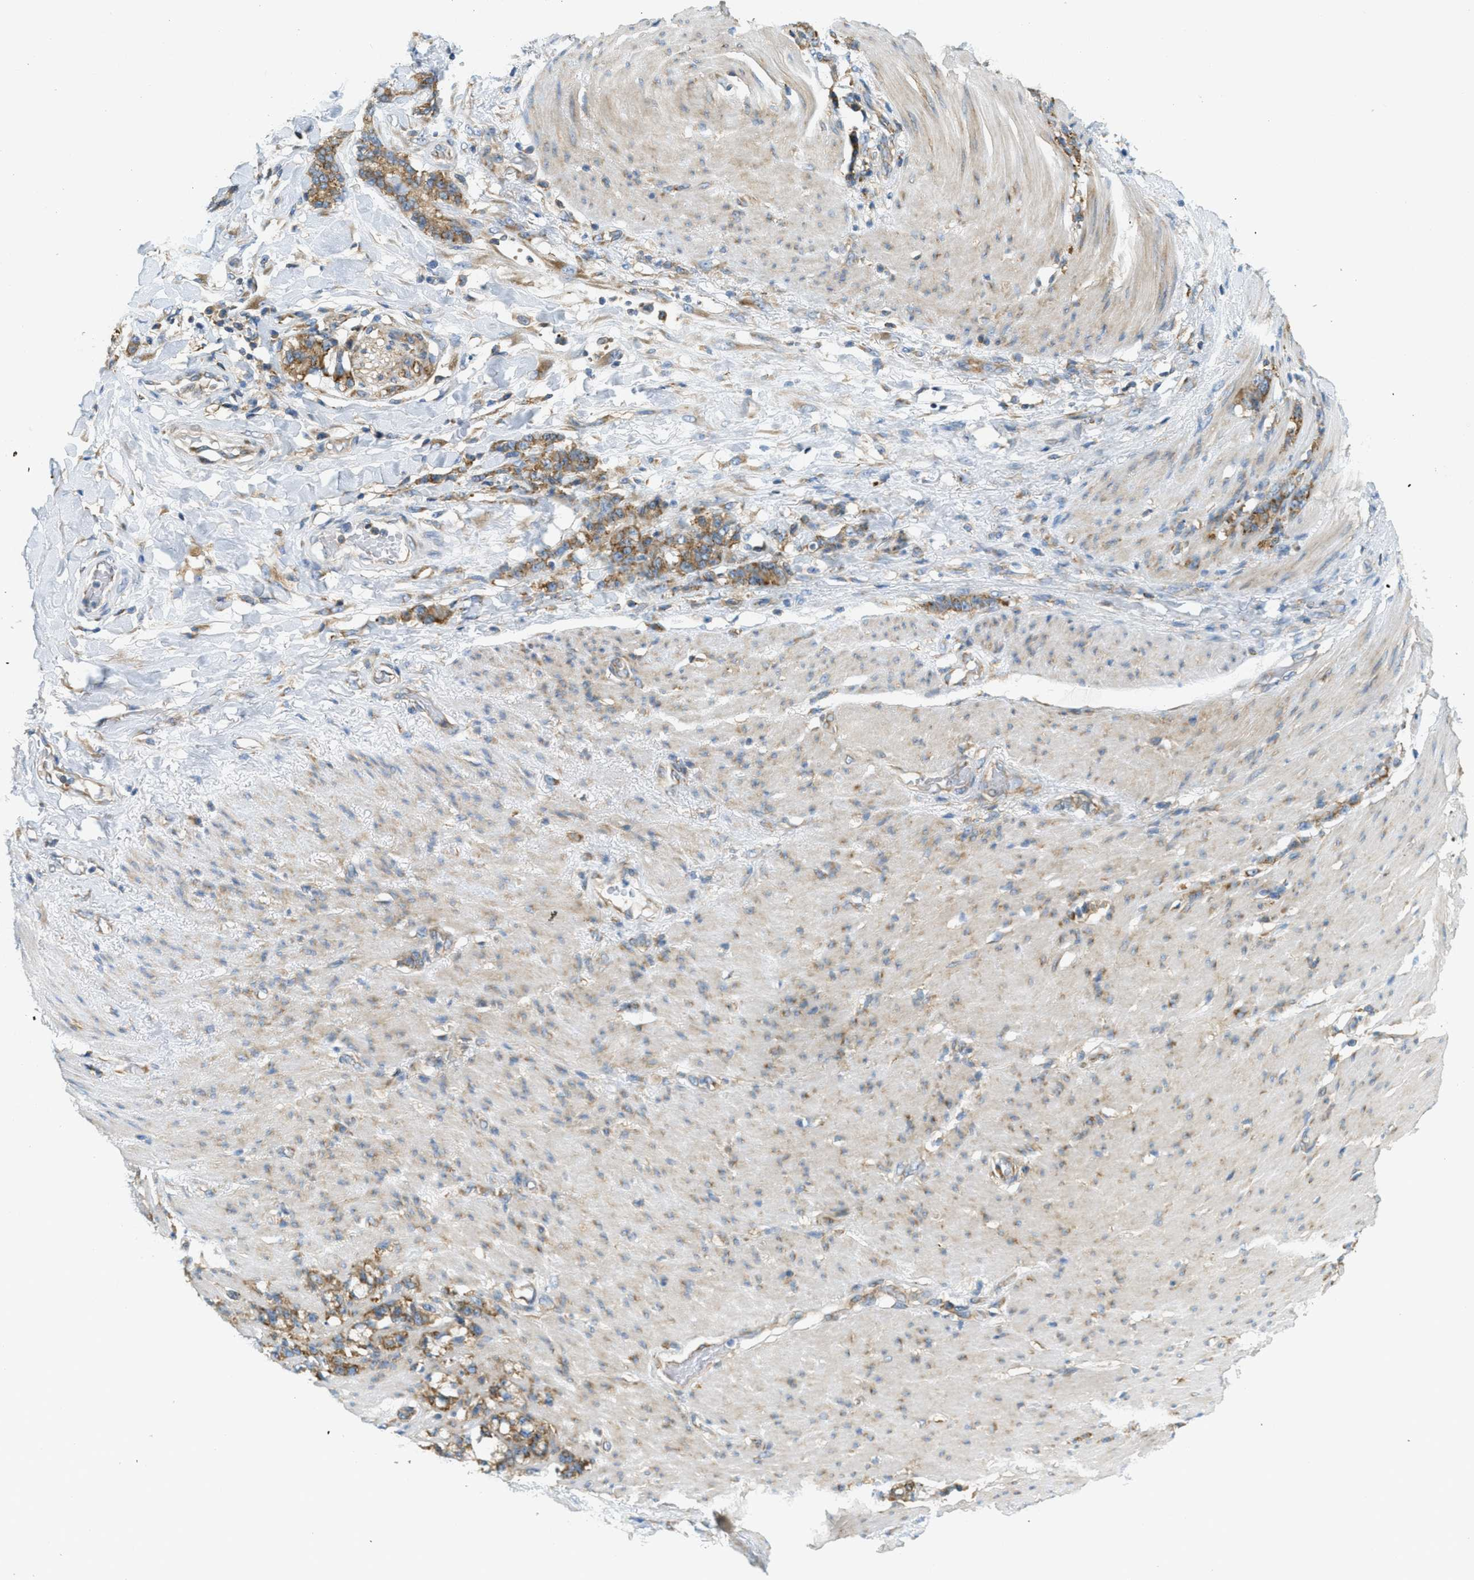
{"staining": {"intensity": "moderate", "quantity": ">75%", "location": "cytoplasmic/membranous"}, "tissue": "stomach cancer", "cell_type": "Tumor cells", "image_type": "cancer", "snomed": [{"axis": "morphology", "description": "Adenocarcinoma, NOS"}, {"axis": "topography", "description": "Stomach, lower"}], "caption": "This histopathology image shows IHC staining of stomach cancer (adenocarcinoma), with medium moderate cytoplasmic/membranous staining in about >75% of tumor cells.", "gene": "ABCF1", "patient": {"sex": "male", "age": 88}}